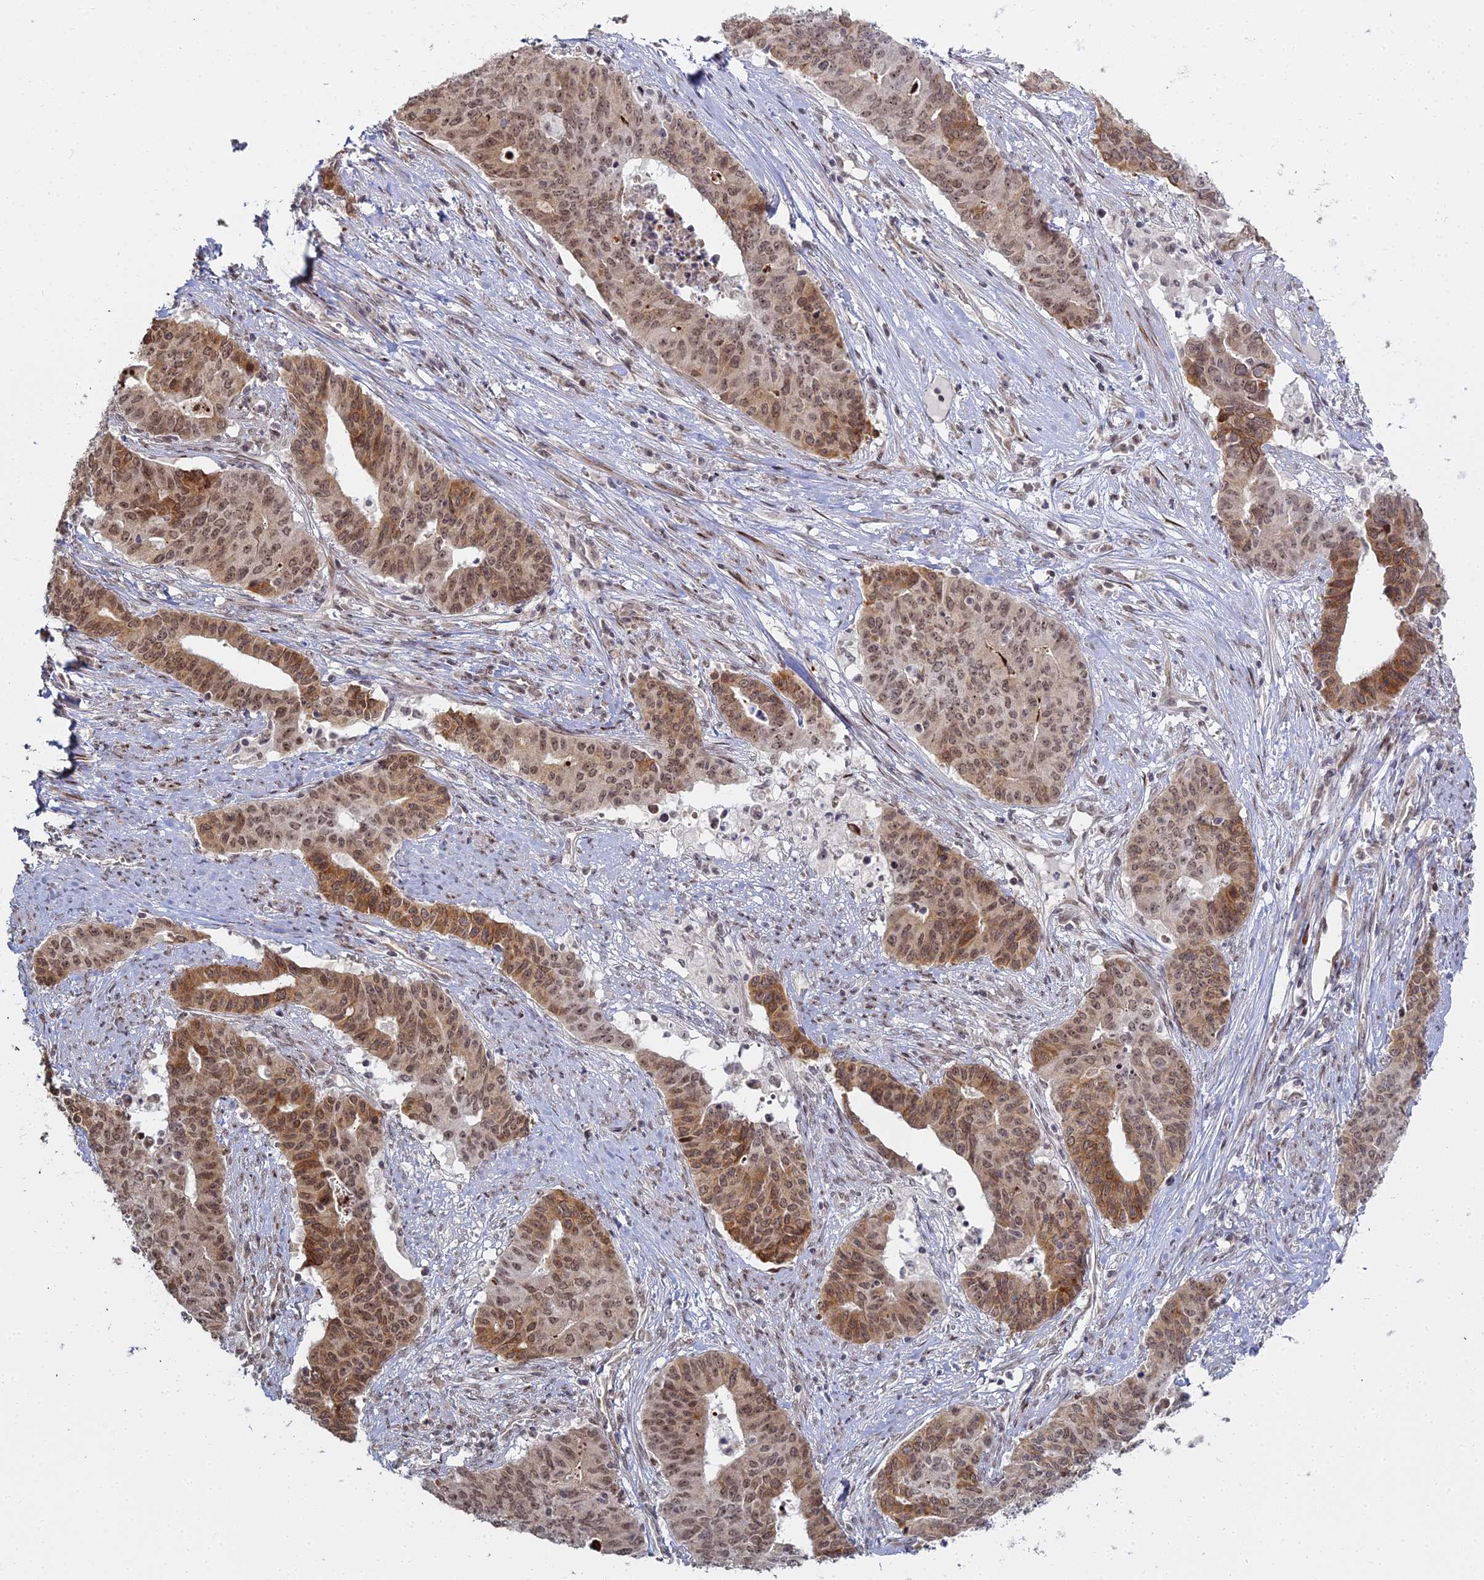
{"staining": {"intensity": "moderate", "quantity": ">75%", "location": "cytoplasmic/membranous,nuclear"}, "tissue": "endometrial cancer", "cell_type": "Tumor cells", "image_type": "cancer", "snomed": [{"axis": "morphology", "description": "Adenocarcinoma, NOS"}, {"axis": "topography", "description": "Endometrium"}], "caption": "Immunohistochemical staining of human endometrial cancer (adenocarcinoma) demonstrates moderate cytoplasmic/membranous and nuclear protein staining in approximately >75% of tumor cells. (brown staining indicates protein expression, while blue staining denotes nuclei).", "gene": "ABCA2", "patient": {"sex": "female", "age": 59}}